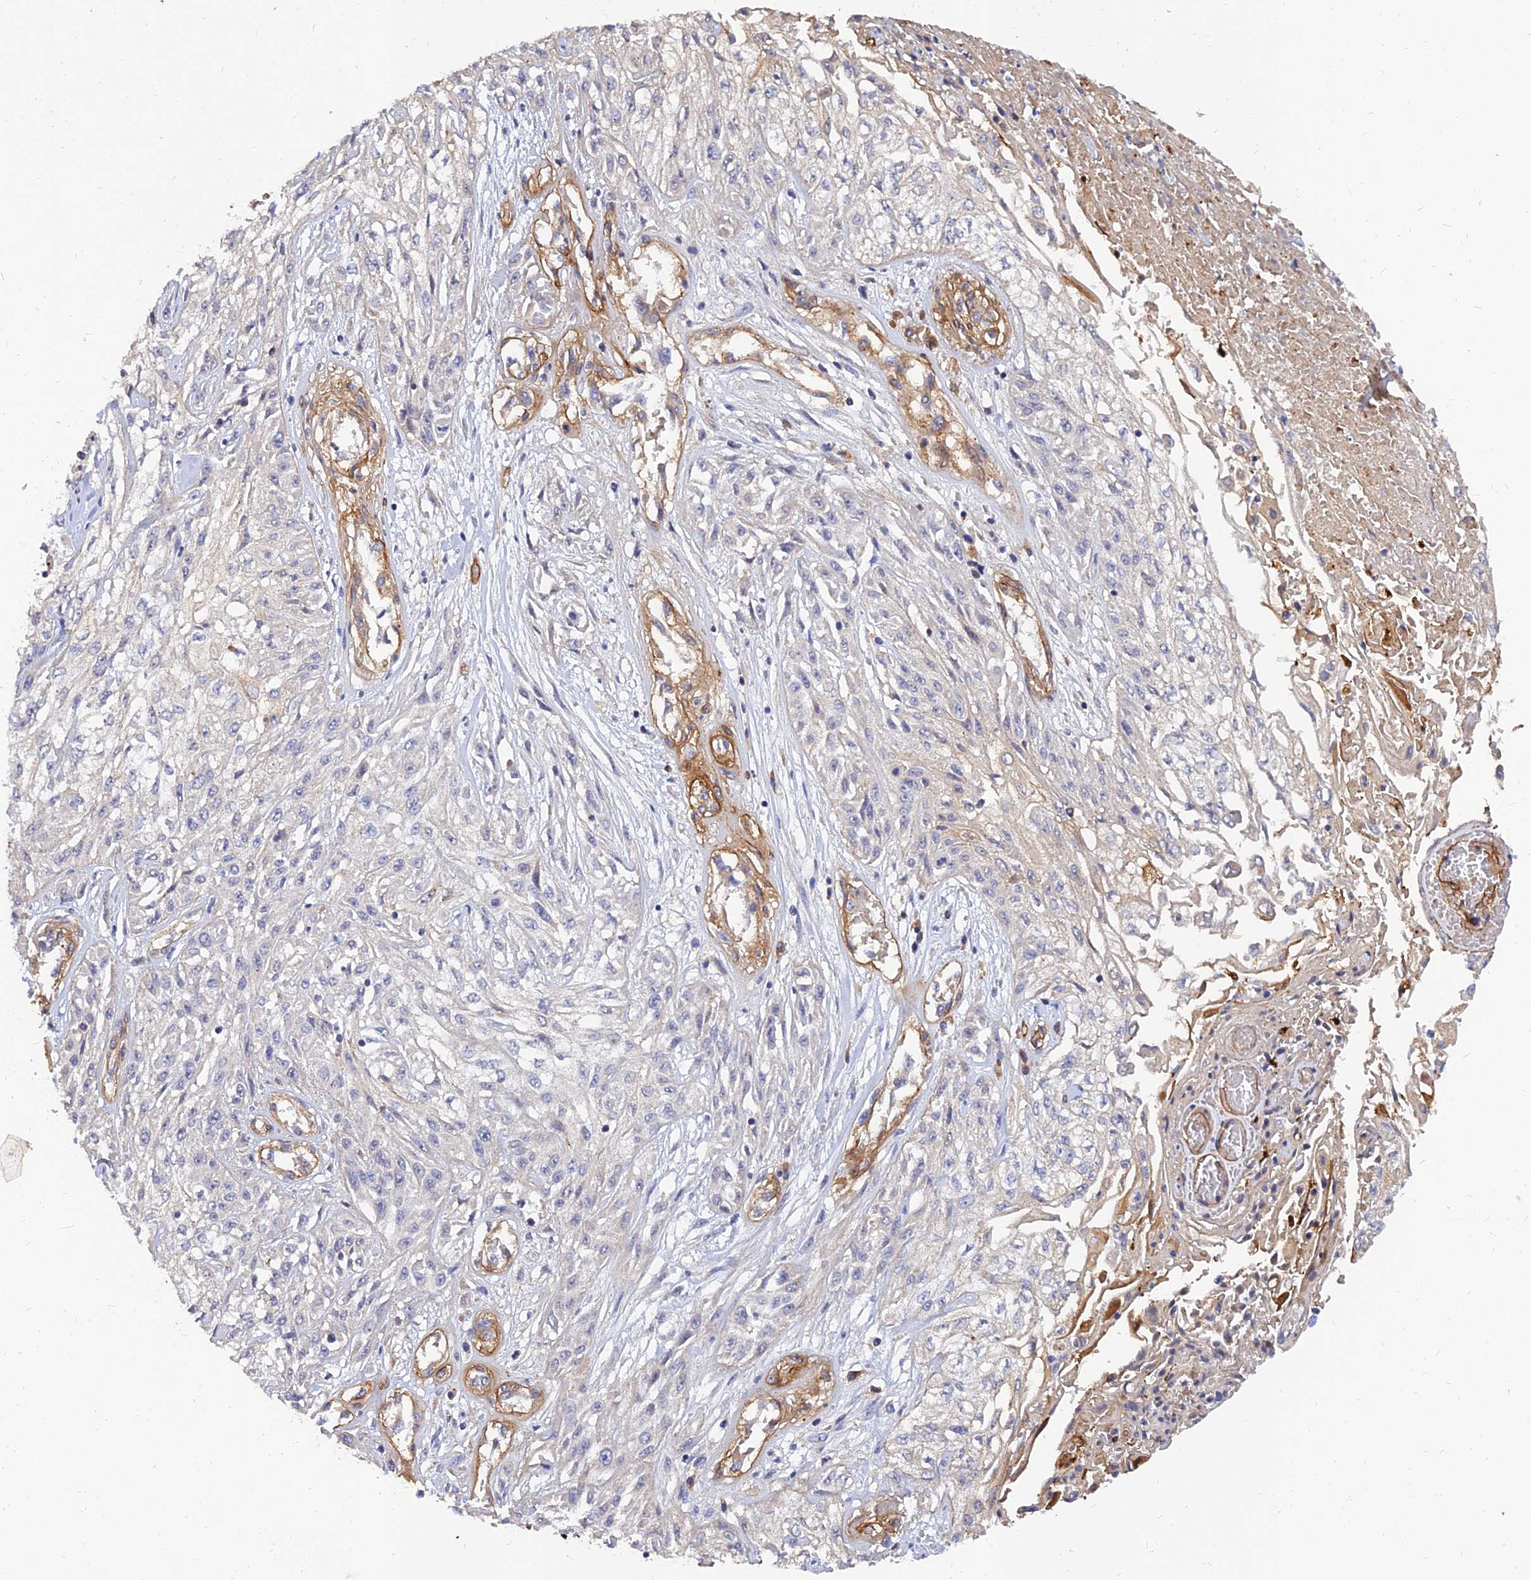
{"staining": {"intensity": "negative", "quantity": "none", "location": "none"}, "tissue": "skin cancer", "cell_type": "Tumor cells", "image_type": "cancer", "snomed": [{"axis": "morphology", "description": "Squamous cell carcinoma, NOS"}, {"axis": "morphology", "description": "Squamous cell carcinoma, metastatic, NOS"}, {"axis": "topography", "description": "Skin"}, {"axis": "topography", "description": "Lymph node"}], "caption": "The micrograph demonstrates no staining of tumor cells in metastatic squamous cell carcinoma (skin).", "gene": "MRPL35", "patient": {"sex": "male", "age": 75}}